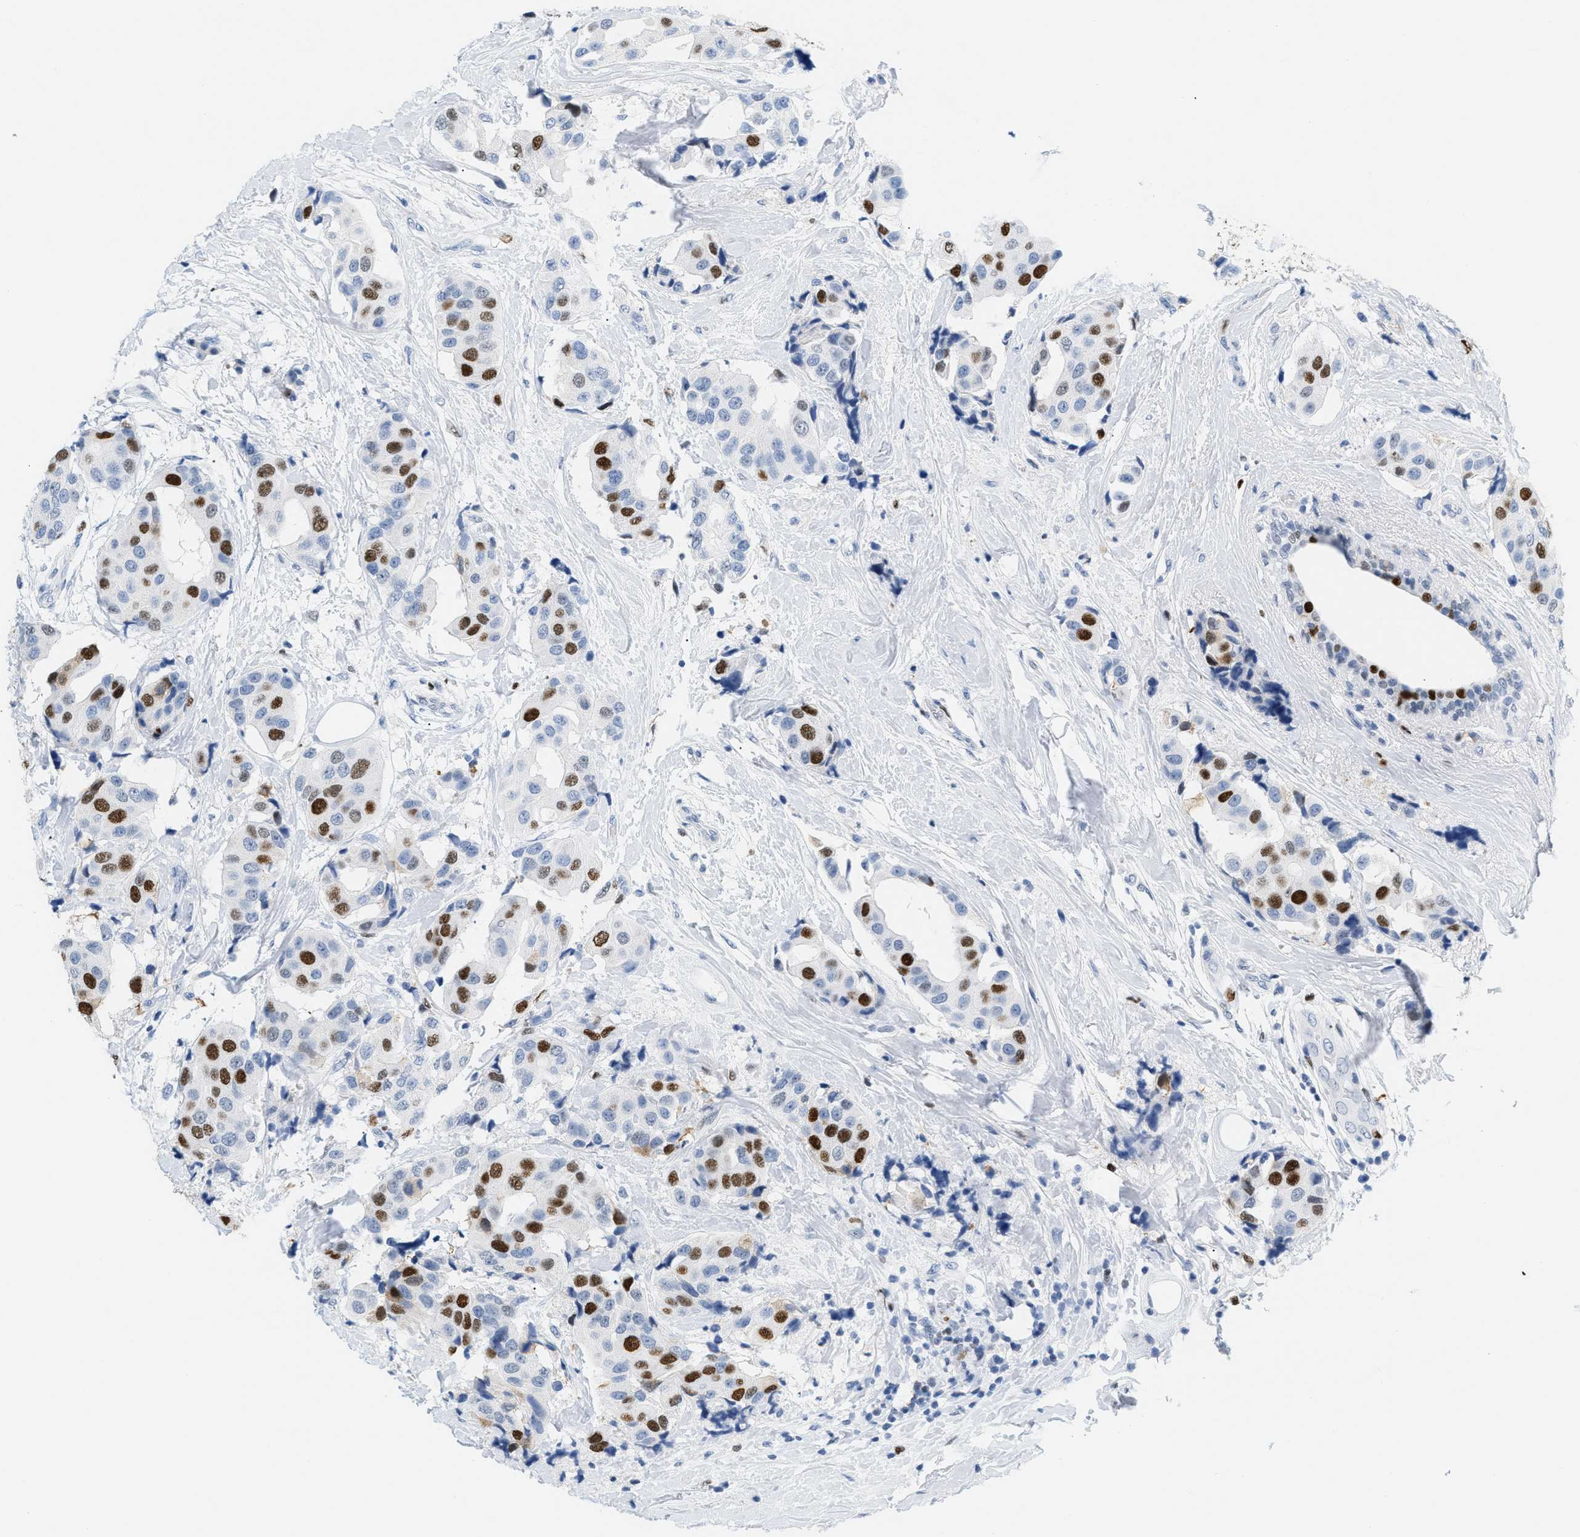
{"staining": {"intensity": "strong", "quantity": "25%-75%", "location": "nuclear"}, "tissue": "breast cancer", "cell_type": "Tumor cells", "image_type": "cancer", "snomed": [{"axis": "morphology", "description": "Normal tissue, NOS"}, {"axis": "morphology", "description": "Duct carcinoma"}, {"axis": "topography", "description": "Breast"}], "caption": "Immunohistochemical staining of human invasive ductal carcinoma (breast) shows strong nuclear protein expression in about 25%-75% of tumor cells.", "gene": "MCM7", "patient": {"sex": "female", "age": 39}}